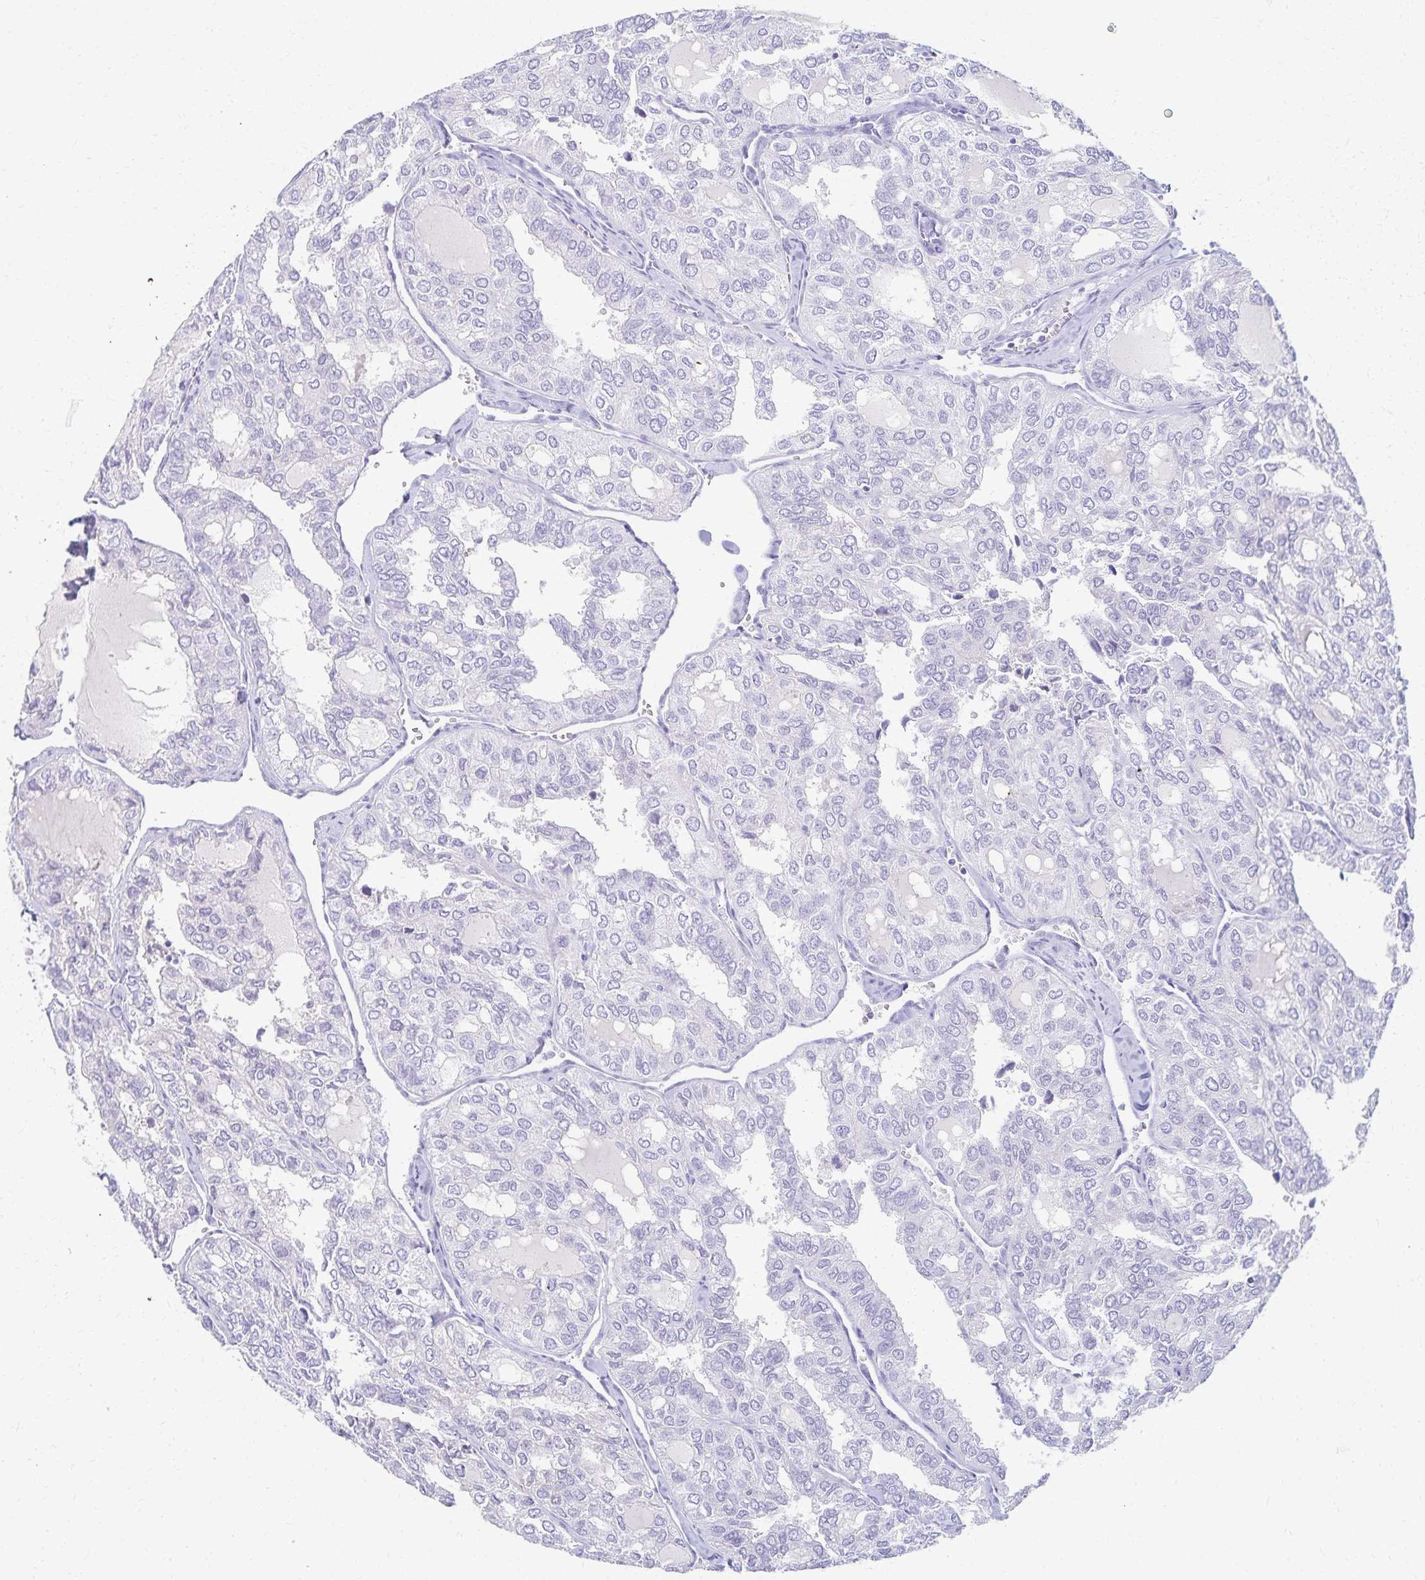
{"staining": {"intensity": "negative", "quantity": "none", "location": "none"}, "tissue": "thyroid cancer", "cell_type": "Tumor cells", "image_type": "cancer", "snomed": [{"axis": "morphology", "description": "Follicular adenoma carcinoma, NOS"}, {"axis": "topography", "description": "Thyroid gland"}], "caption": "This is a histopathology image of immunohistochemistry staining of thyroid cancer, which shows no positivity in tumor cells.", "gene": "C2orf50", "patient": {"sex": "male", "age": 75}}